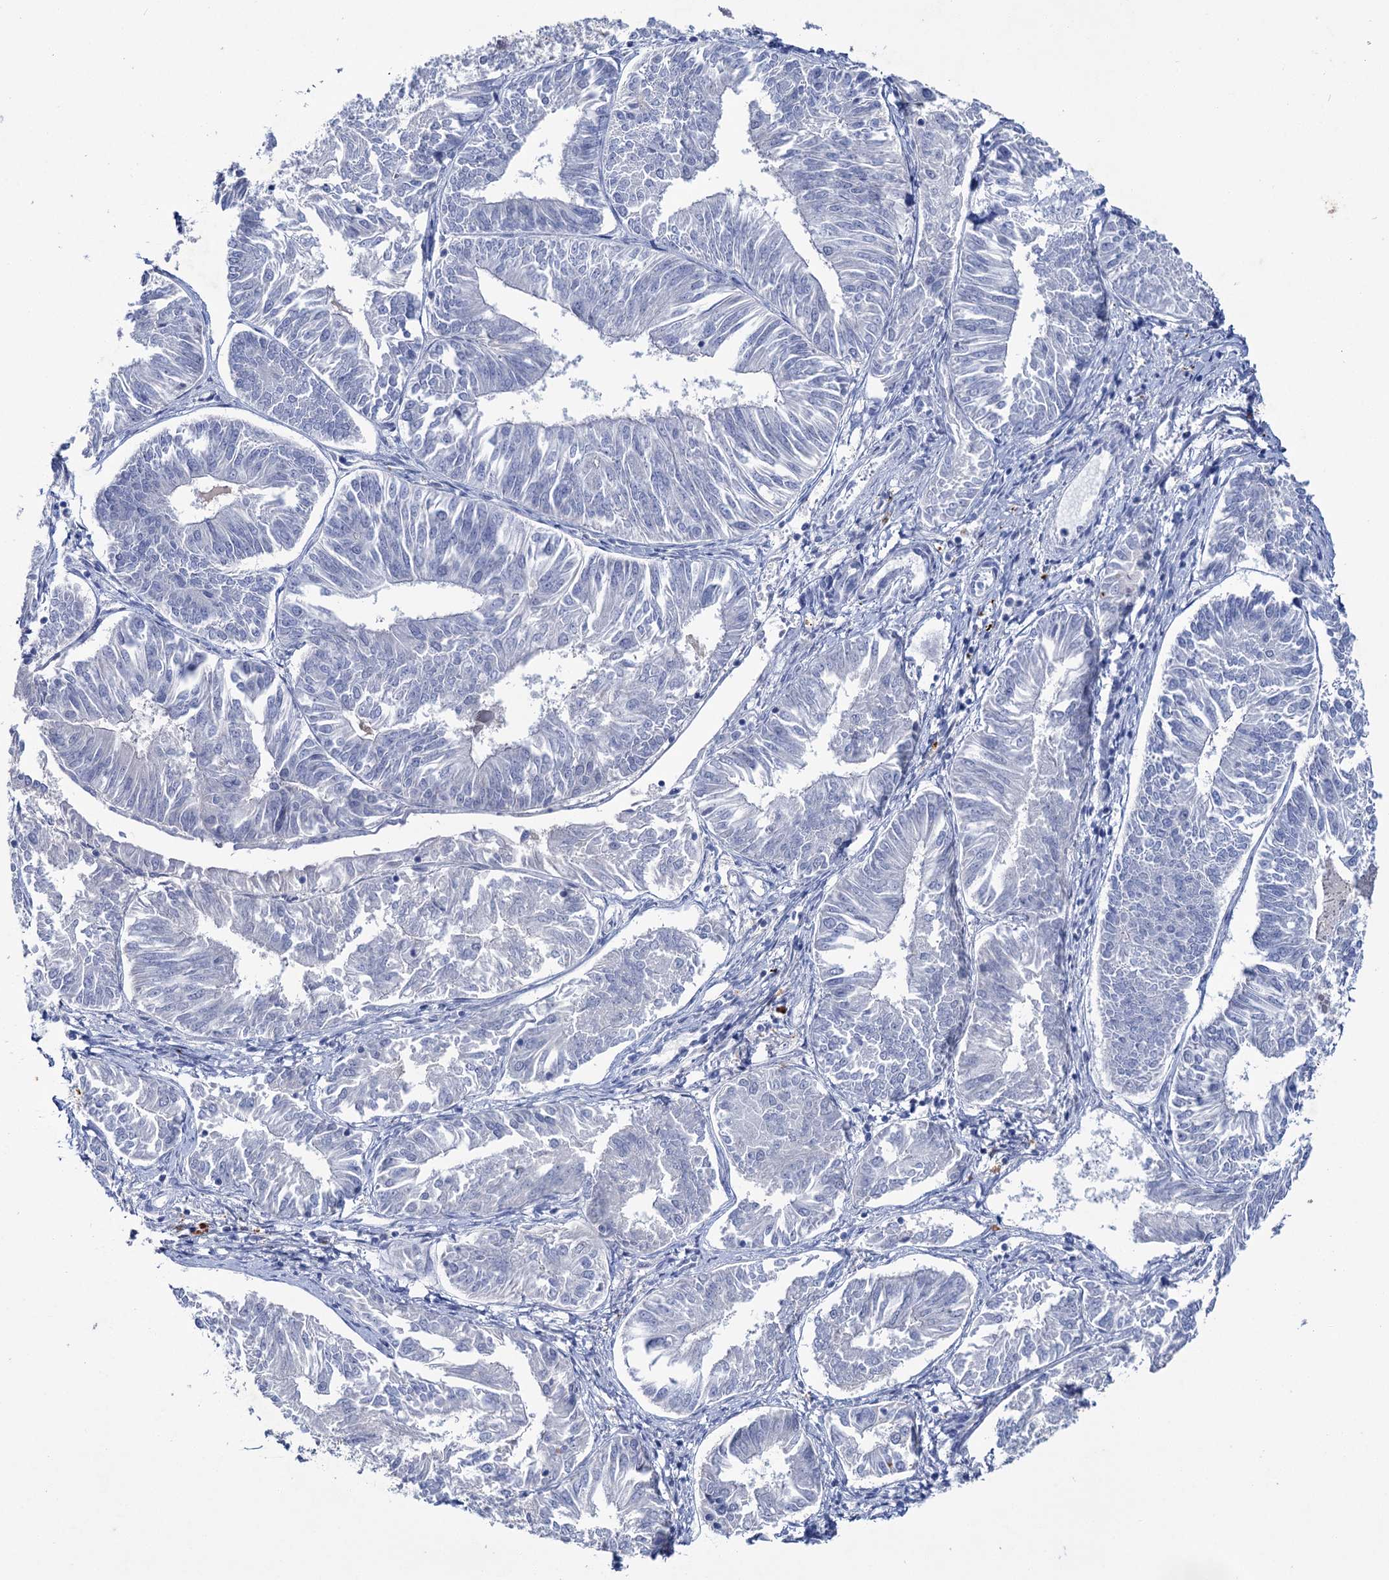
{"staining": {"intensity": "negative", "quantity": "none", "location": "none"}, "tissue": "endometrial cancer", "cell_type": "Tumor cells", "image_type": "cancer", "snomed": [{"axis": "morphology", "description": "Adenocarcinoma, NOS"}, {"axis": "topography", "description": "Endometrium"}], "caption": "An IHC micrograph of endometrial cancer is shown. There is no staining in tumor cells of endometrial cancer. Brightfield microscopy of IHC stained with DAB (brown) and hematoxylin (blue), captured at high magnification.", "gene": "LYZL4", "patient": {"sex": "female", "age": 58}}